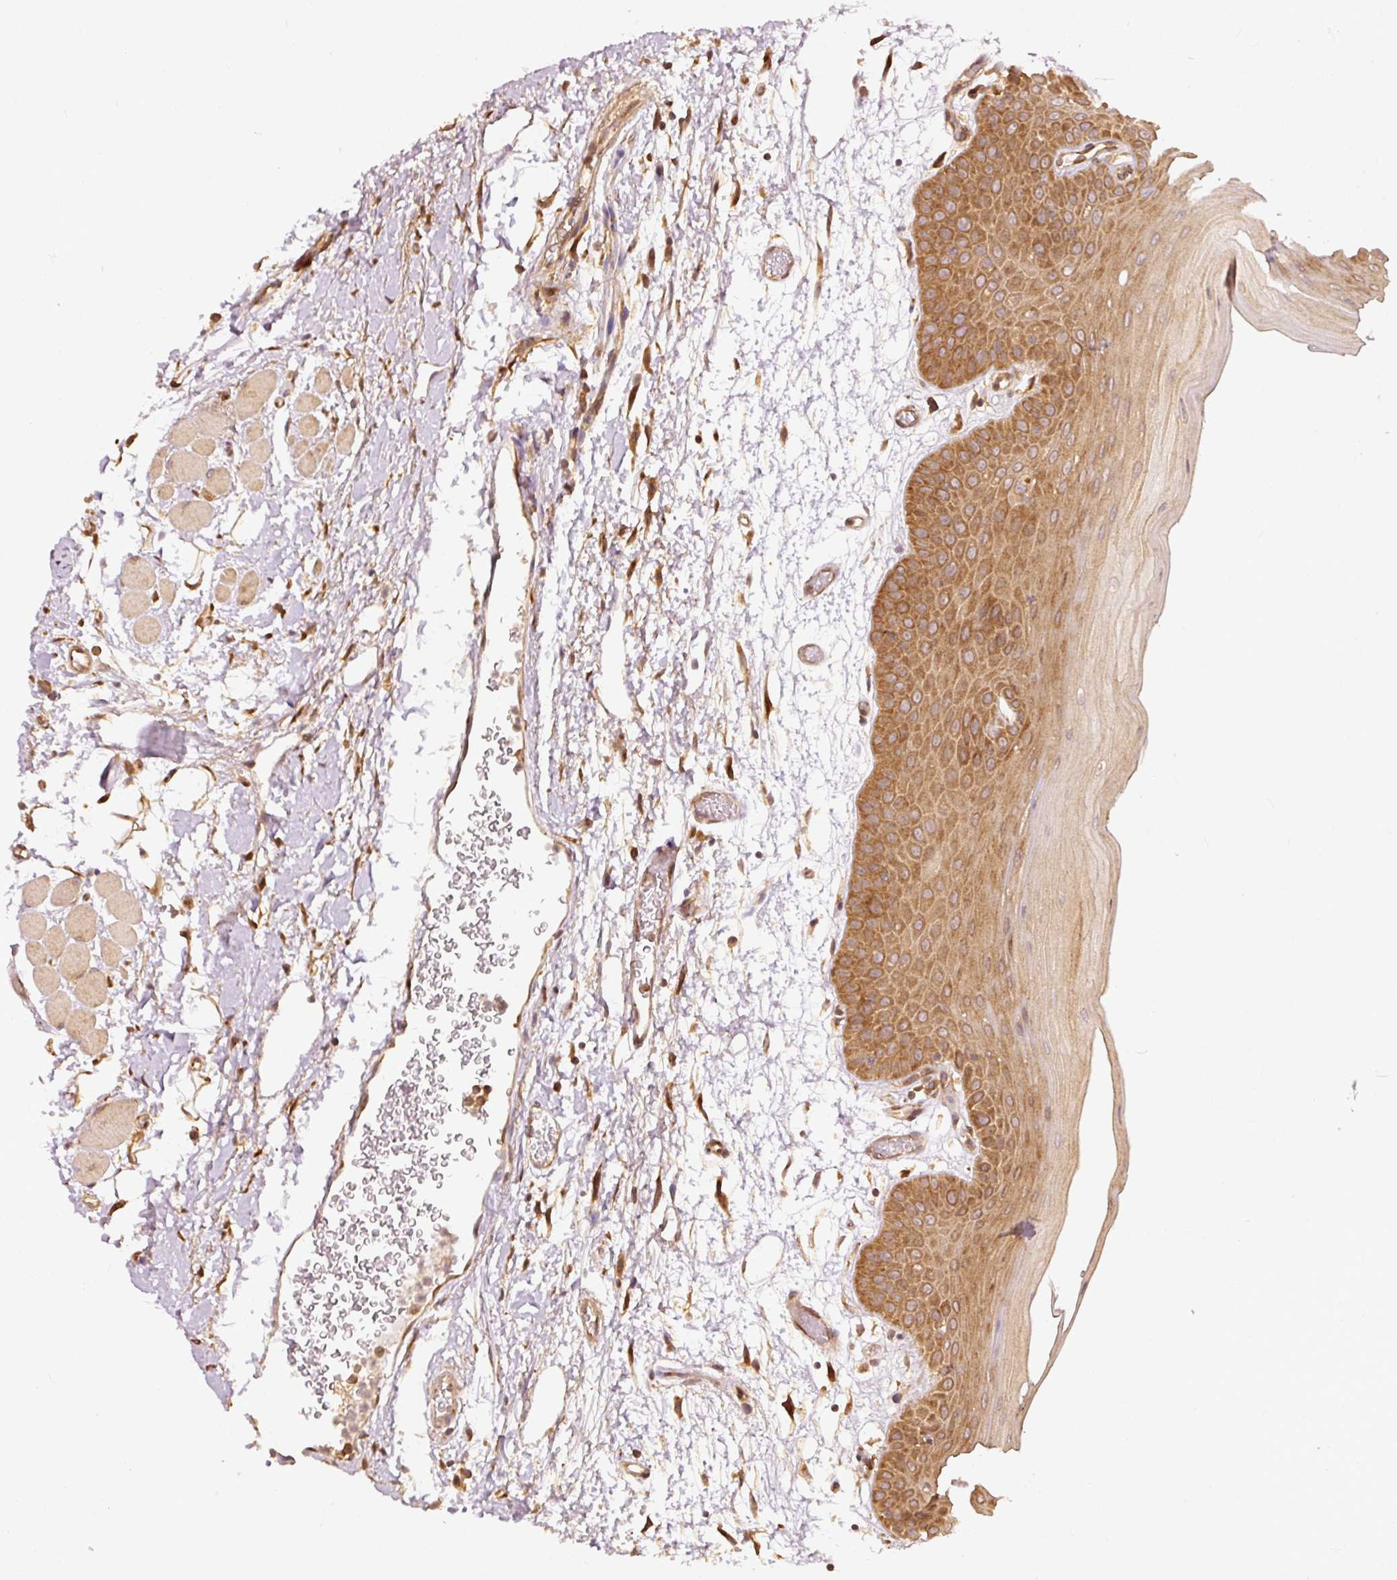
{"staining": {"intensity": "strong", "quantity": ">75%", "location": "cytoplasmic/membranous"}, "tissue": "oral mucosa", "cell_type": "Squamous epithelial cells", "image_type": "normal", "snomed": [{"axis": "morphology", "description": "Normal tissue, NOS"}, {"axis": "topography", "description": "Oral tissue"}, {"axis": "topography", "description": "Tounge, NOS"}], "caption": "Protein expression analysis of unremarkable oral mucosa displays strong cytoplasmic/membranous staining in about >75% of squamous epithelial cells.", "gene": "EIF3B", "patient": {"sex": "female", "age": 59}}